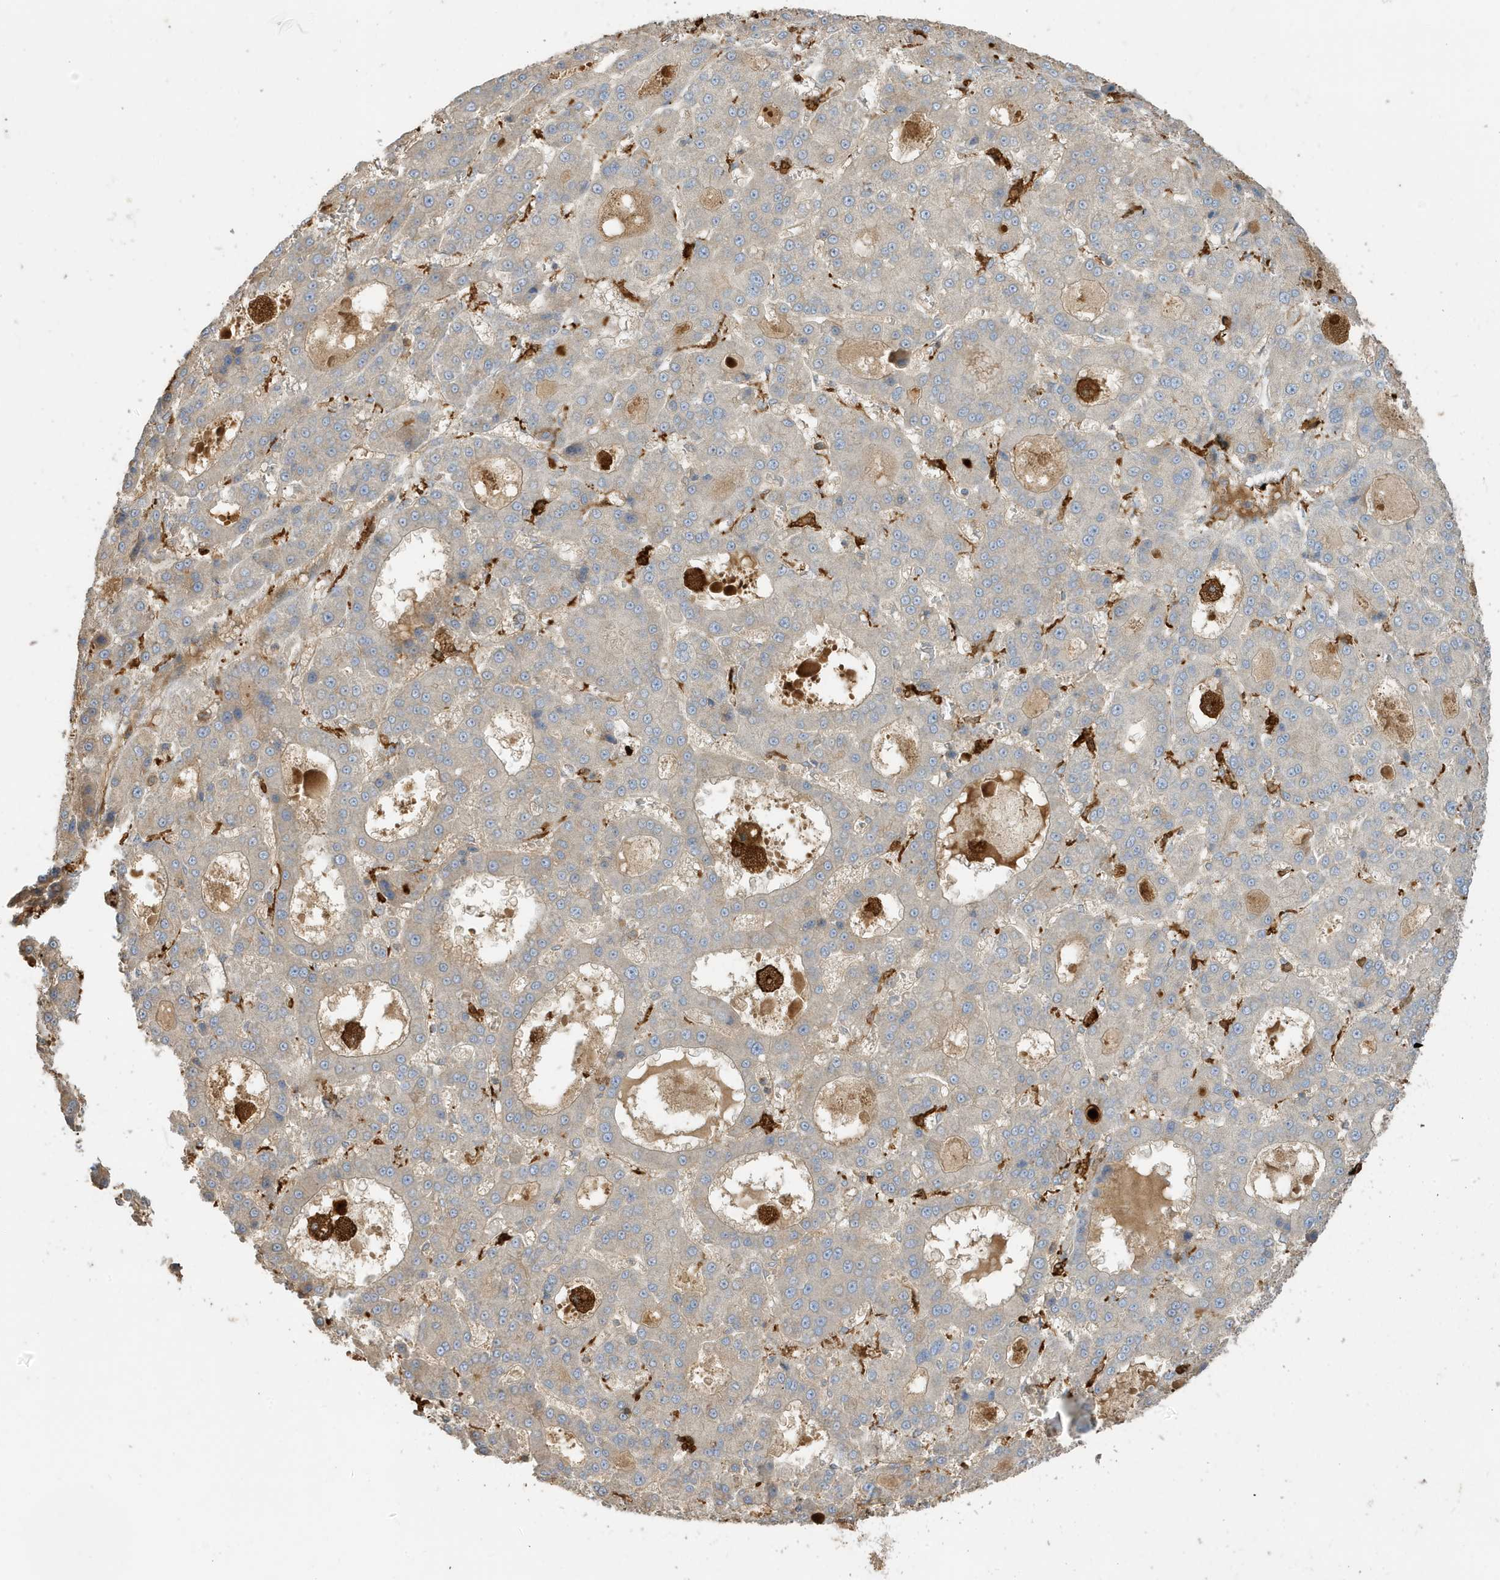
{"staining": {"intensity": "negative", "quantity": "none", "location": "none"}, "tissue": "liver cancer", "cell_type": "Tumor cells", "image_type": "cancer", "snomed": [{"axis": "morphology", "description": "Carcinoma, Hepatocellular, NOS"}, {"axis": "topography", "description": "Liver"}], "caption": "Photomicrograph shows no significant protein expression in tumor cells of liver hepatocellular carcinoma. (DAB (3,3'-diaminobenzidine) immunohistochemistry (IHC) visualized using brightfield microscopy, high magnification).", "gene": "ABTB1", "patient": {"sex": "male", "age": 70}}